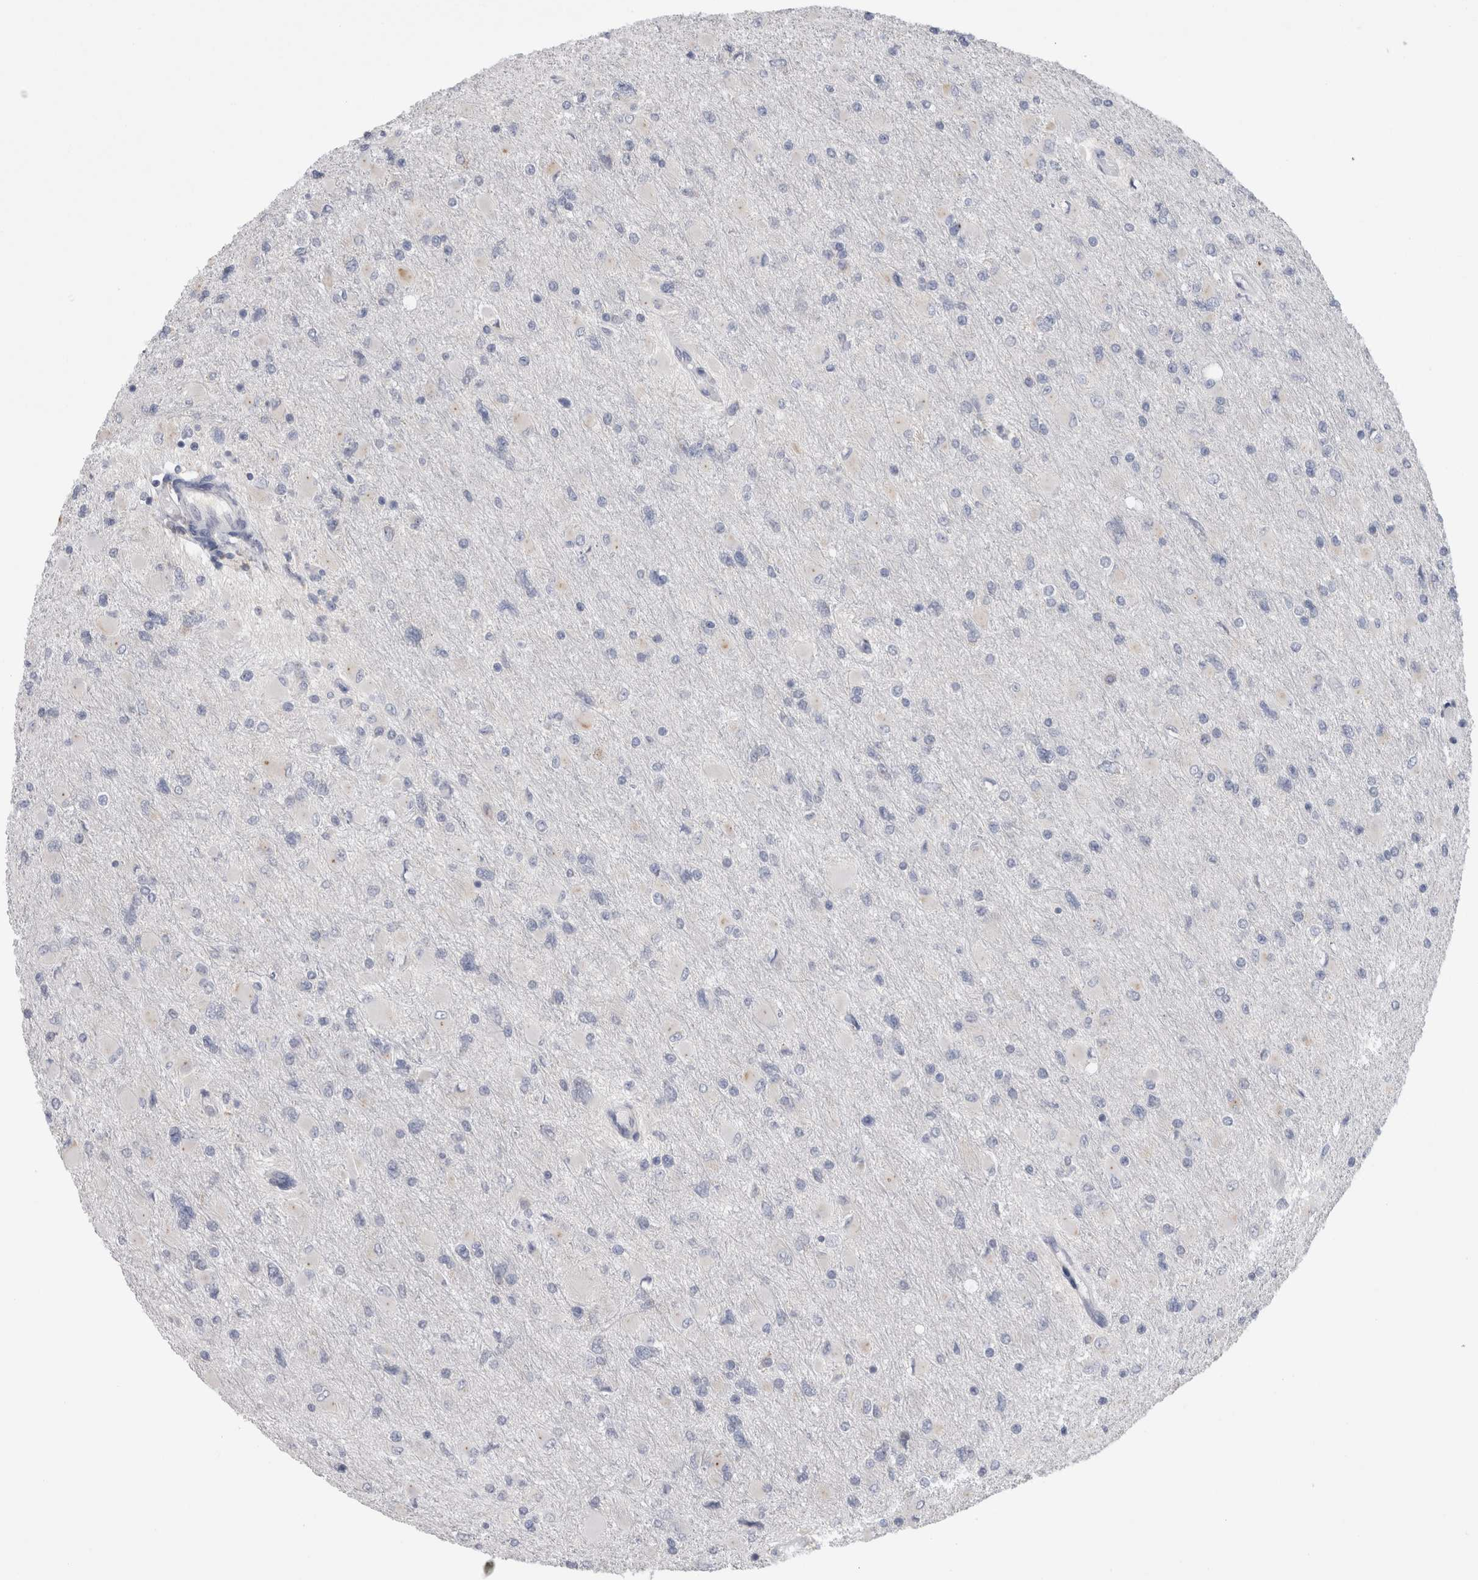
{"staining": {"intensity": "negative", "quantity": "none", "location": "none"}, "tissue": "glioma", "cell_type": "Tumor cells", "image_type": "cancer", "snomed": [{"axis": "morphology", "description": "Glioma, malignant, High grade"}, {"axis": "topography", "description": "Cerebral cortex"}], "caption": "Human glioma stained for a protein using immunohistochemistry (IHC) exhibits no staining in tumor cells.", "gene": "ZNF341", "patient": {"sex": "female", "age": 36}}